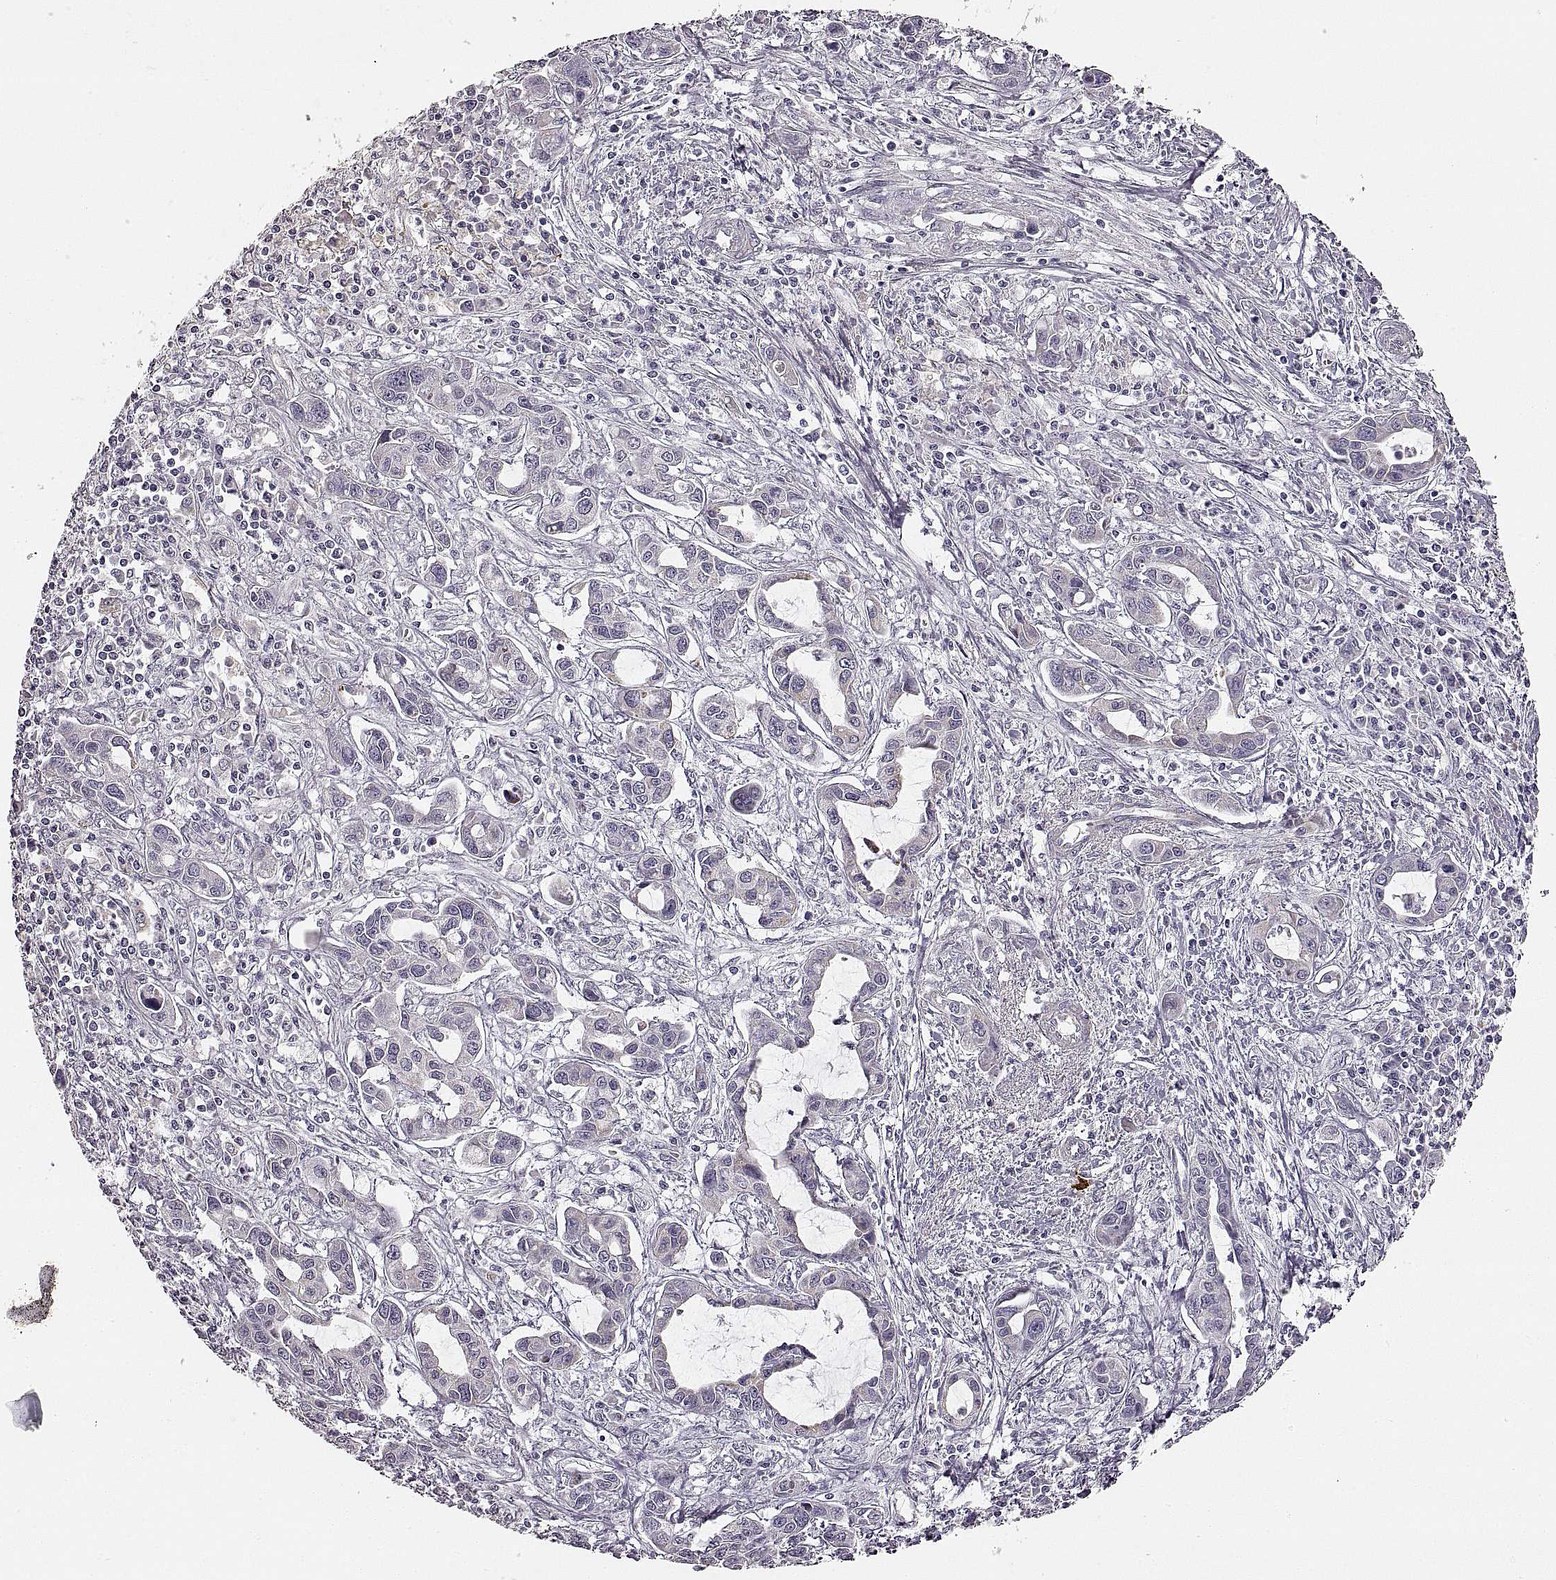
{"staining": {"intensity": "negative", "quantity": "none", "location": "none"}, "tissue": "liver cancer", "cell_type": "Tumor cells", "image_type": "cancer", "snomed": [{"axis": "morphology", "description": "Cholangiocarcinoma"}, {"axis": "topography", "description": "Liver"}], "caption": "An immunohistochemistry image of liver cholangiocarcinoma is shown. There is no staining in tumor cells of liver cholangiocarcinoma. (Immunohistochemistry, brightfield microscopy, high magnification).", "gene": "RDH13", "patient": {"sex": "male", "age": 58}}